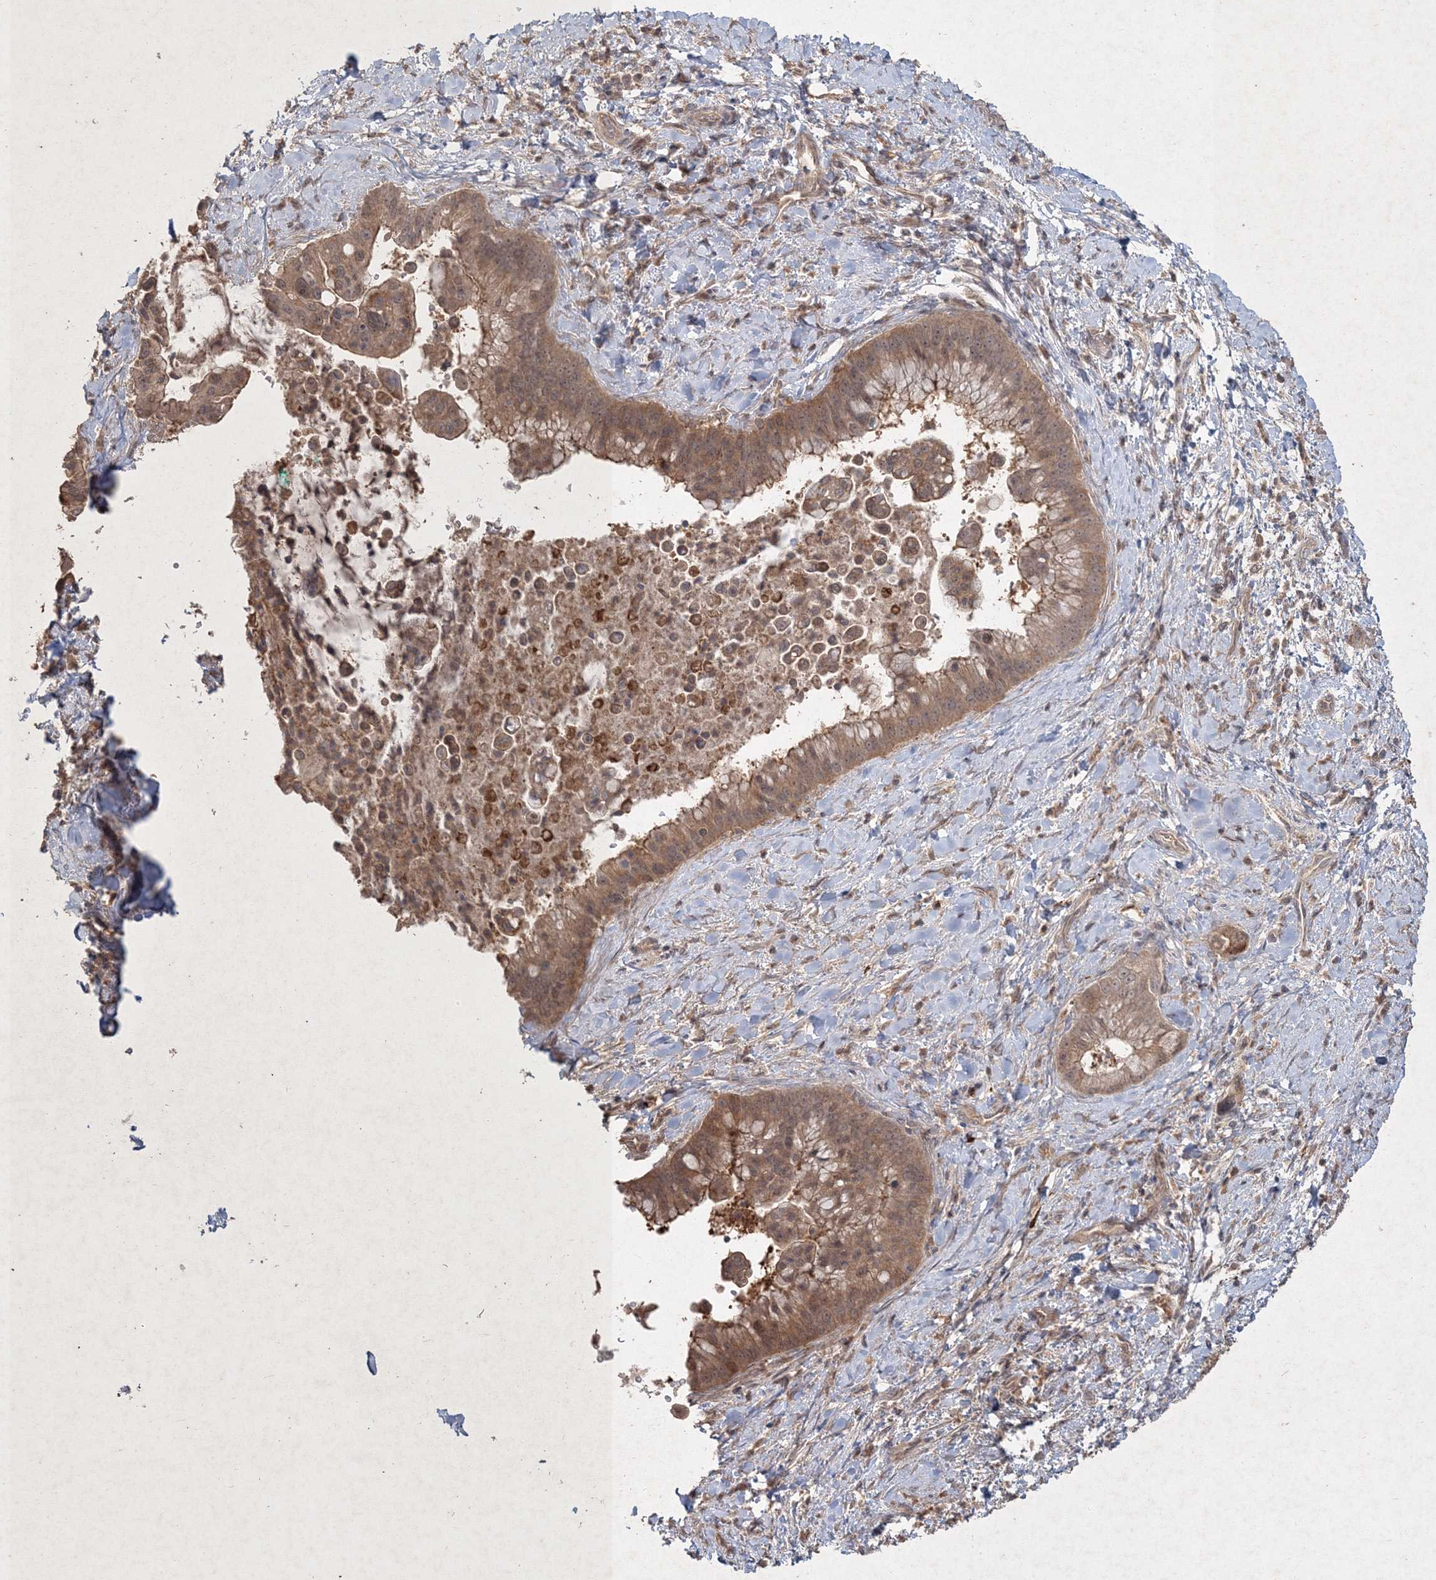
{"staining": {"intensity": "moderate", "quantity": ">75%", "location": "cytoplasmic/membranous"}, "tissue": "liver cancer", "cell_type": "Tumor cells", "image_type": "cancer", "snomed": [{"axis": "morphology", "description": "Cholangiocarcinoma"}, {"axis": "topography", "description": "Liver"}], "caption": "IHC photomicrograph of neoplastic tissue: liver cholangiocarcinoma stained using IHC reveals medium levels of moderate protein expression localized specifically in the cytoplasmic/membranous of tumor cells, appearing as a cytoplasmic/membranous brown color.", "gene": "SPRY1", "patient": {"sex": "female", "age": 54}}